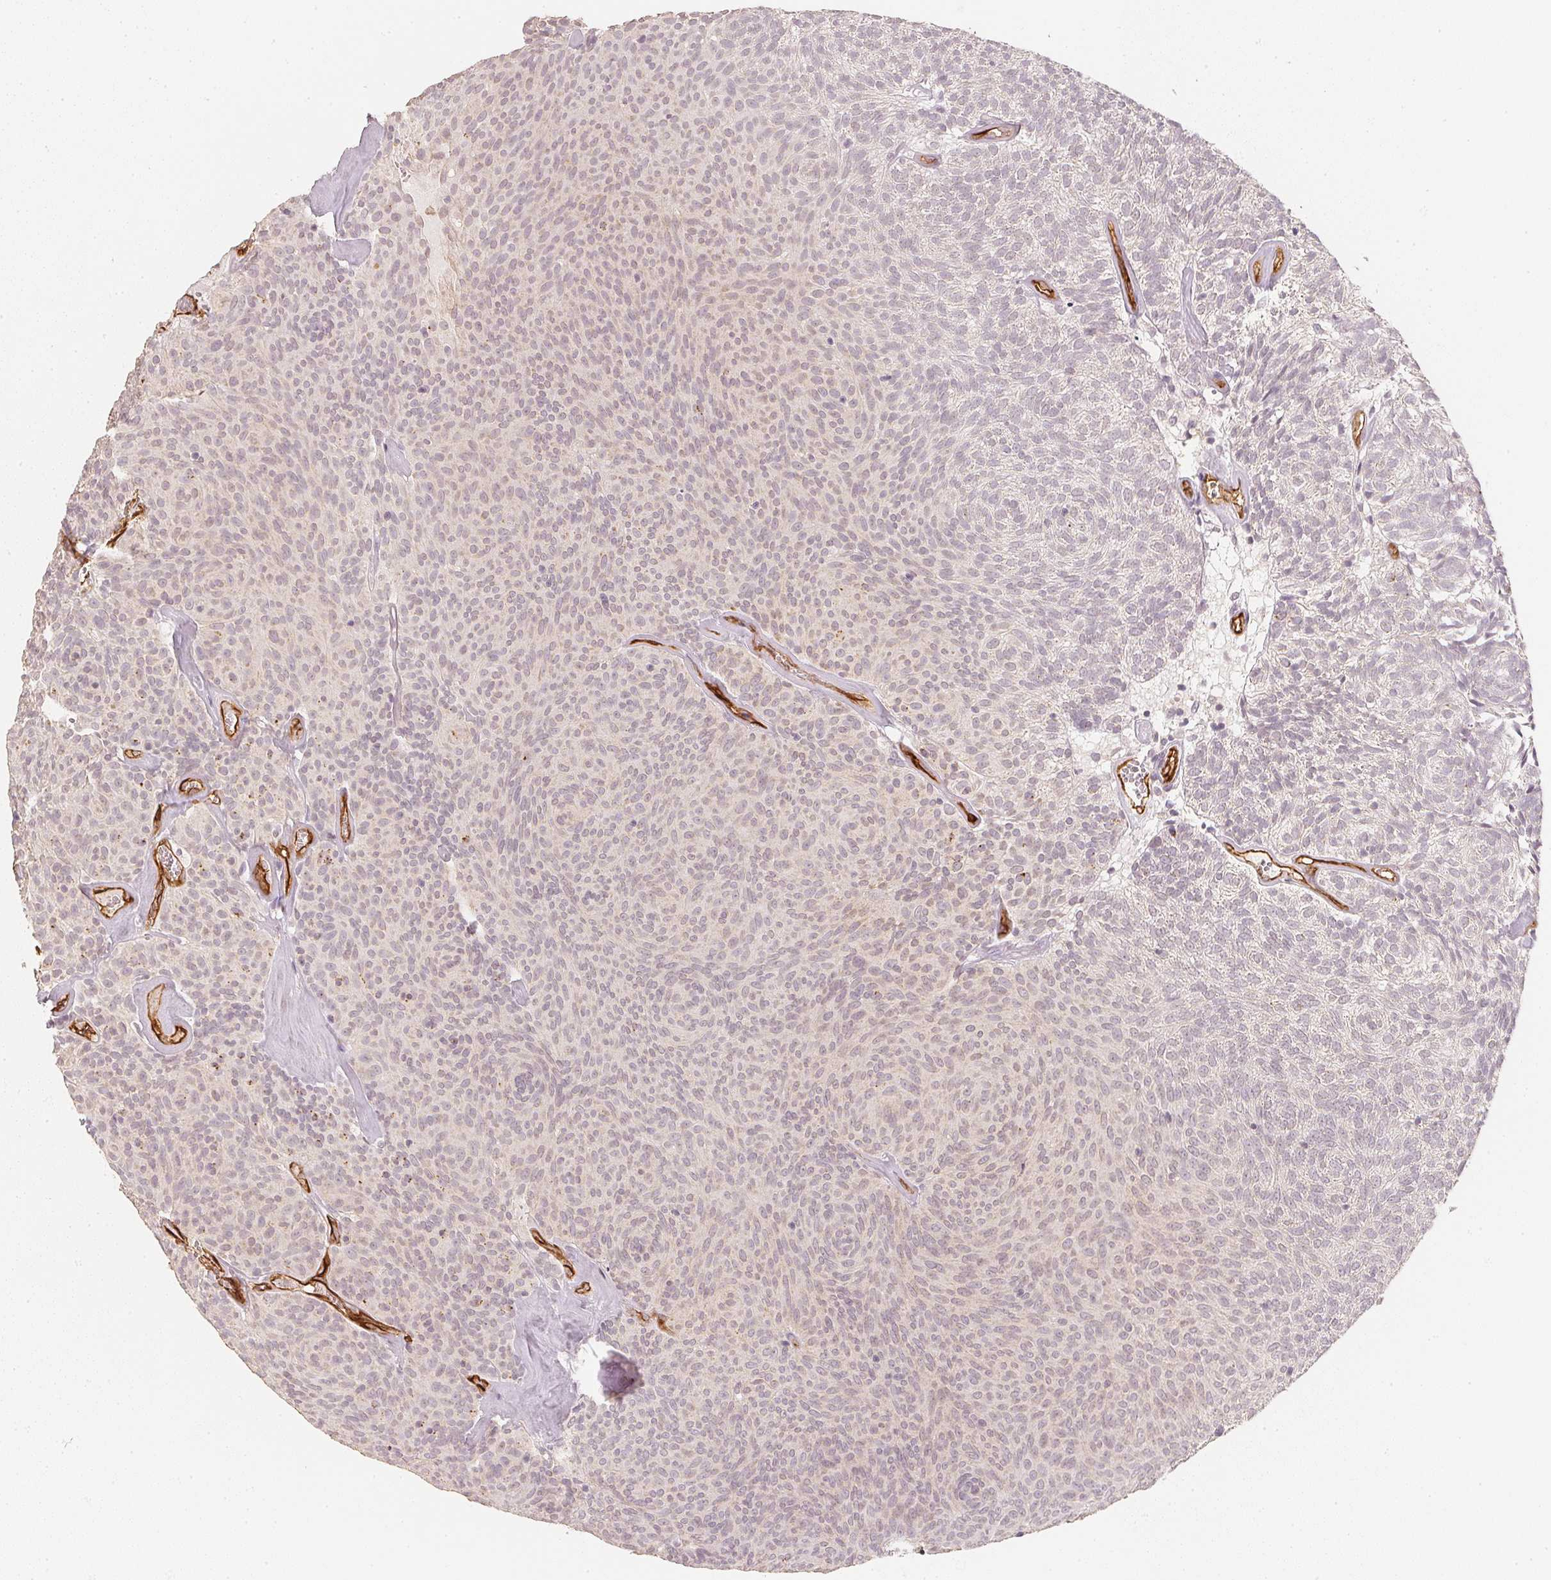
{"staining": {"intensity": "negative", "quantity": "none", "location": "none"}, "tissue": "urothelial cancer", "cell_type": "Tumor cells", "image_type": "cancer", "snomed": [{"axis": "morphology", "description": "Urothelial carcinoma, Low grade"}, {"axis": "topography", "description": "Urinary bladder"}], "caption": "Tumor cells show no significant positivity in urothelial cancer. The staining is performed using DAB brown chromogen with nuclei counter-stained in using hematoxylin.", "gene": "CIB1", "patient": {"sex": "male", "age": 77}}